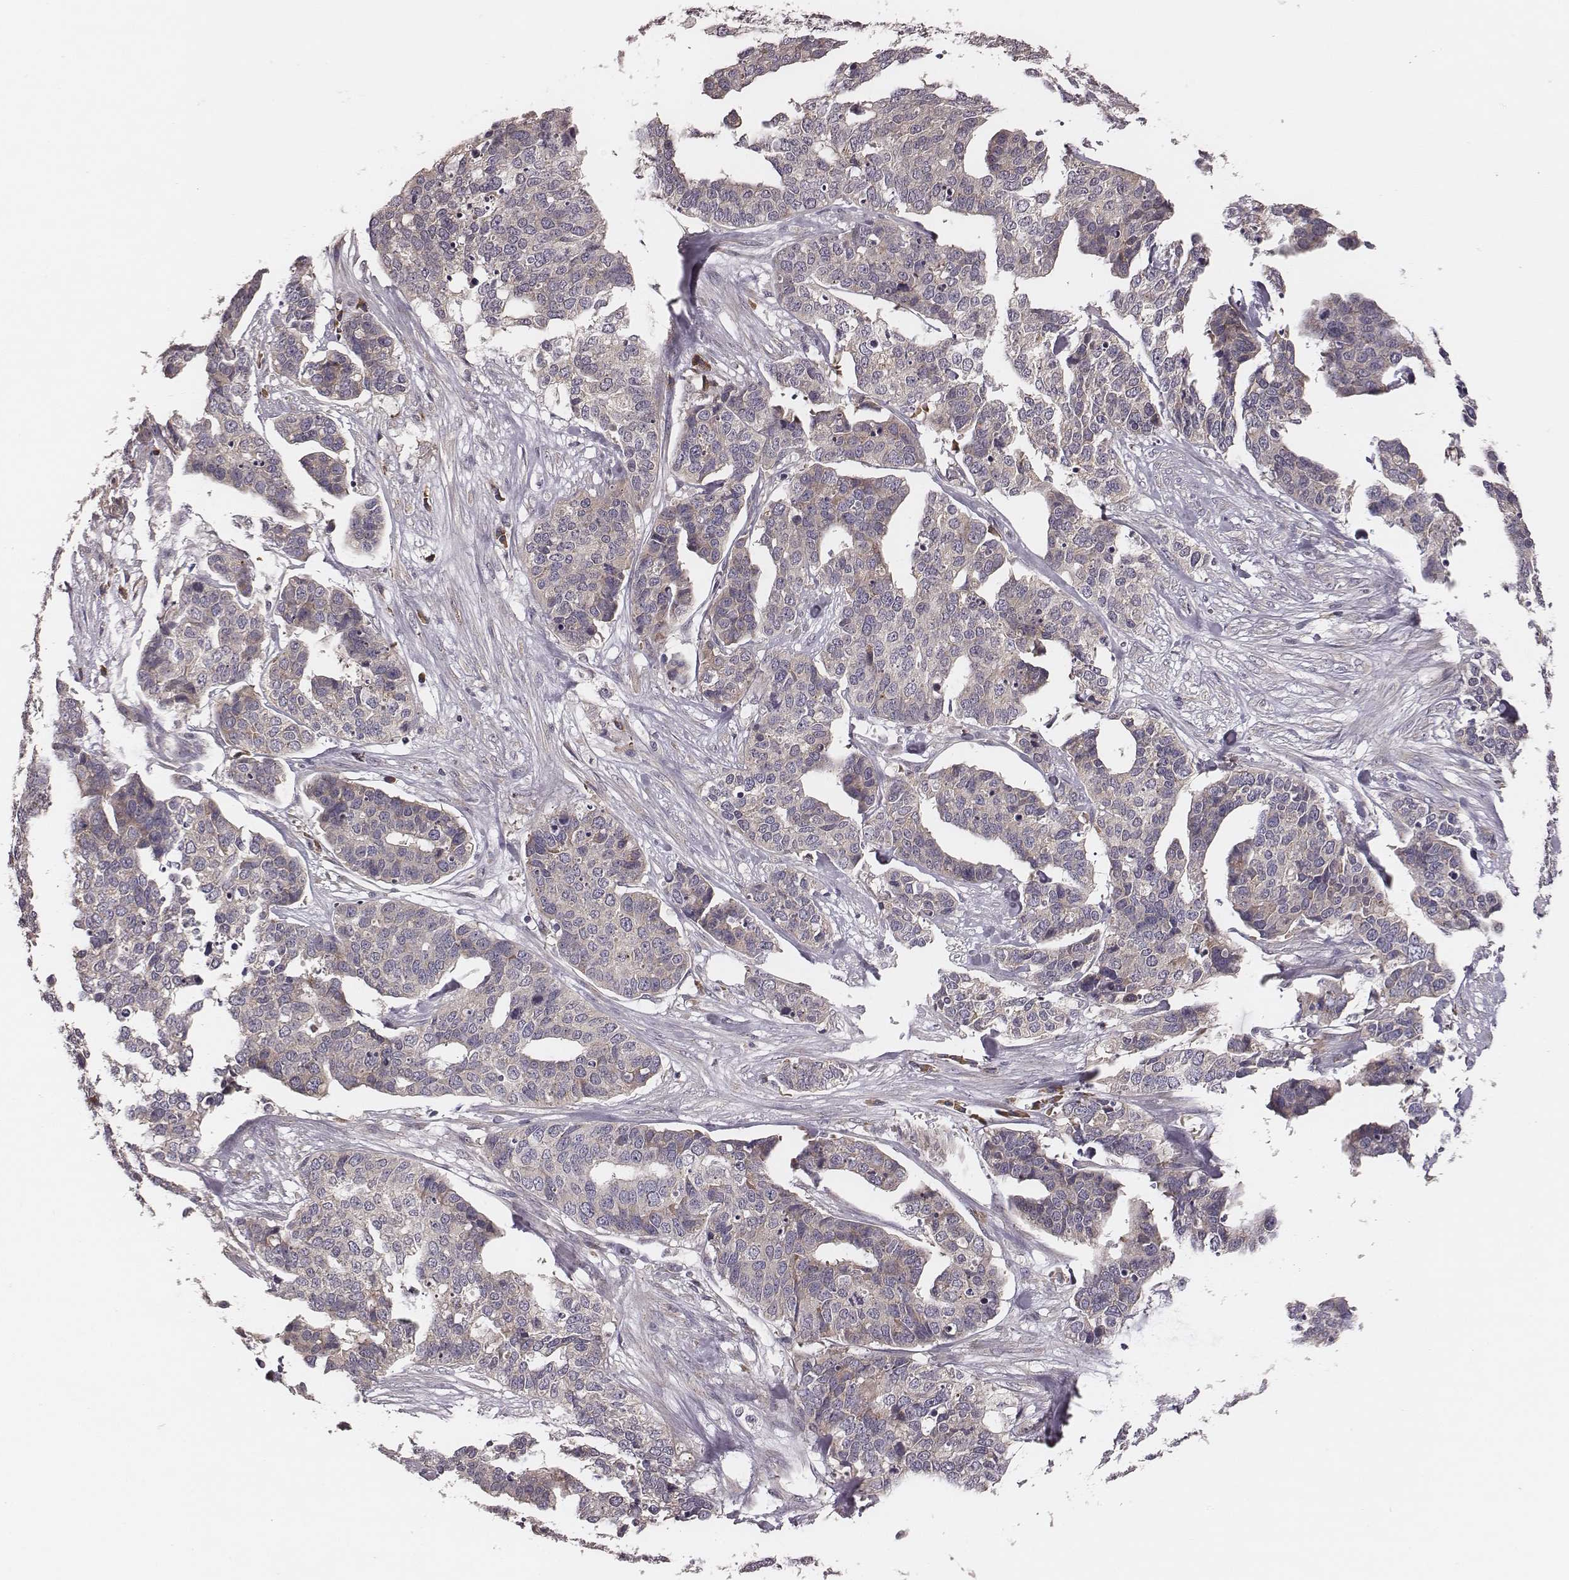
{"staining": {"intensity": "weak", "quantity": "25%-75%", "location": "cytoplasmic/membranous"}, "tissue": "ovarian cancer", "cell_type": "Tumor cells", "image_type": "cancer", "snomed": [{"axis": "morphology", "description": "Carcinoma, endometroid"}, {"axis": "topography", "description": "Ovary"}], "caption": "Protein expression analysis of endometroid carcinoma (ovarian) displays weak cytoplasmic/membranous staining in about 25%-75% of tumor cells. (DAB IHC, brown staining for protein, blue staining for nuclei).", "gene": "P2RX5", "patient": {"sex": "female", "age": 65}}